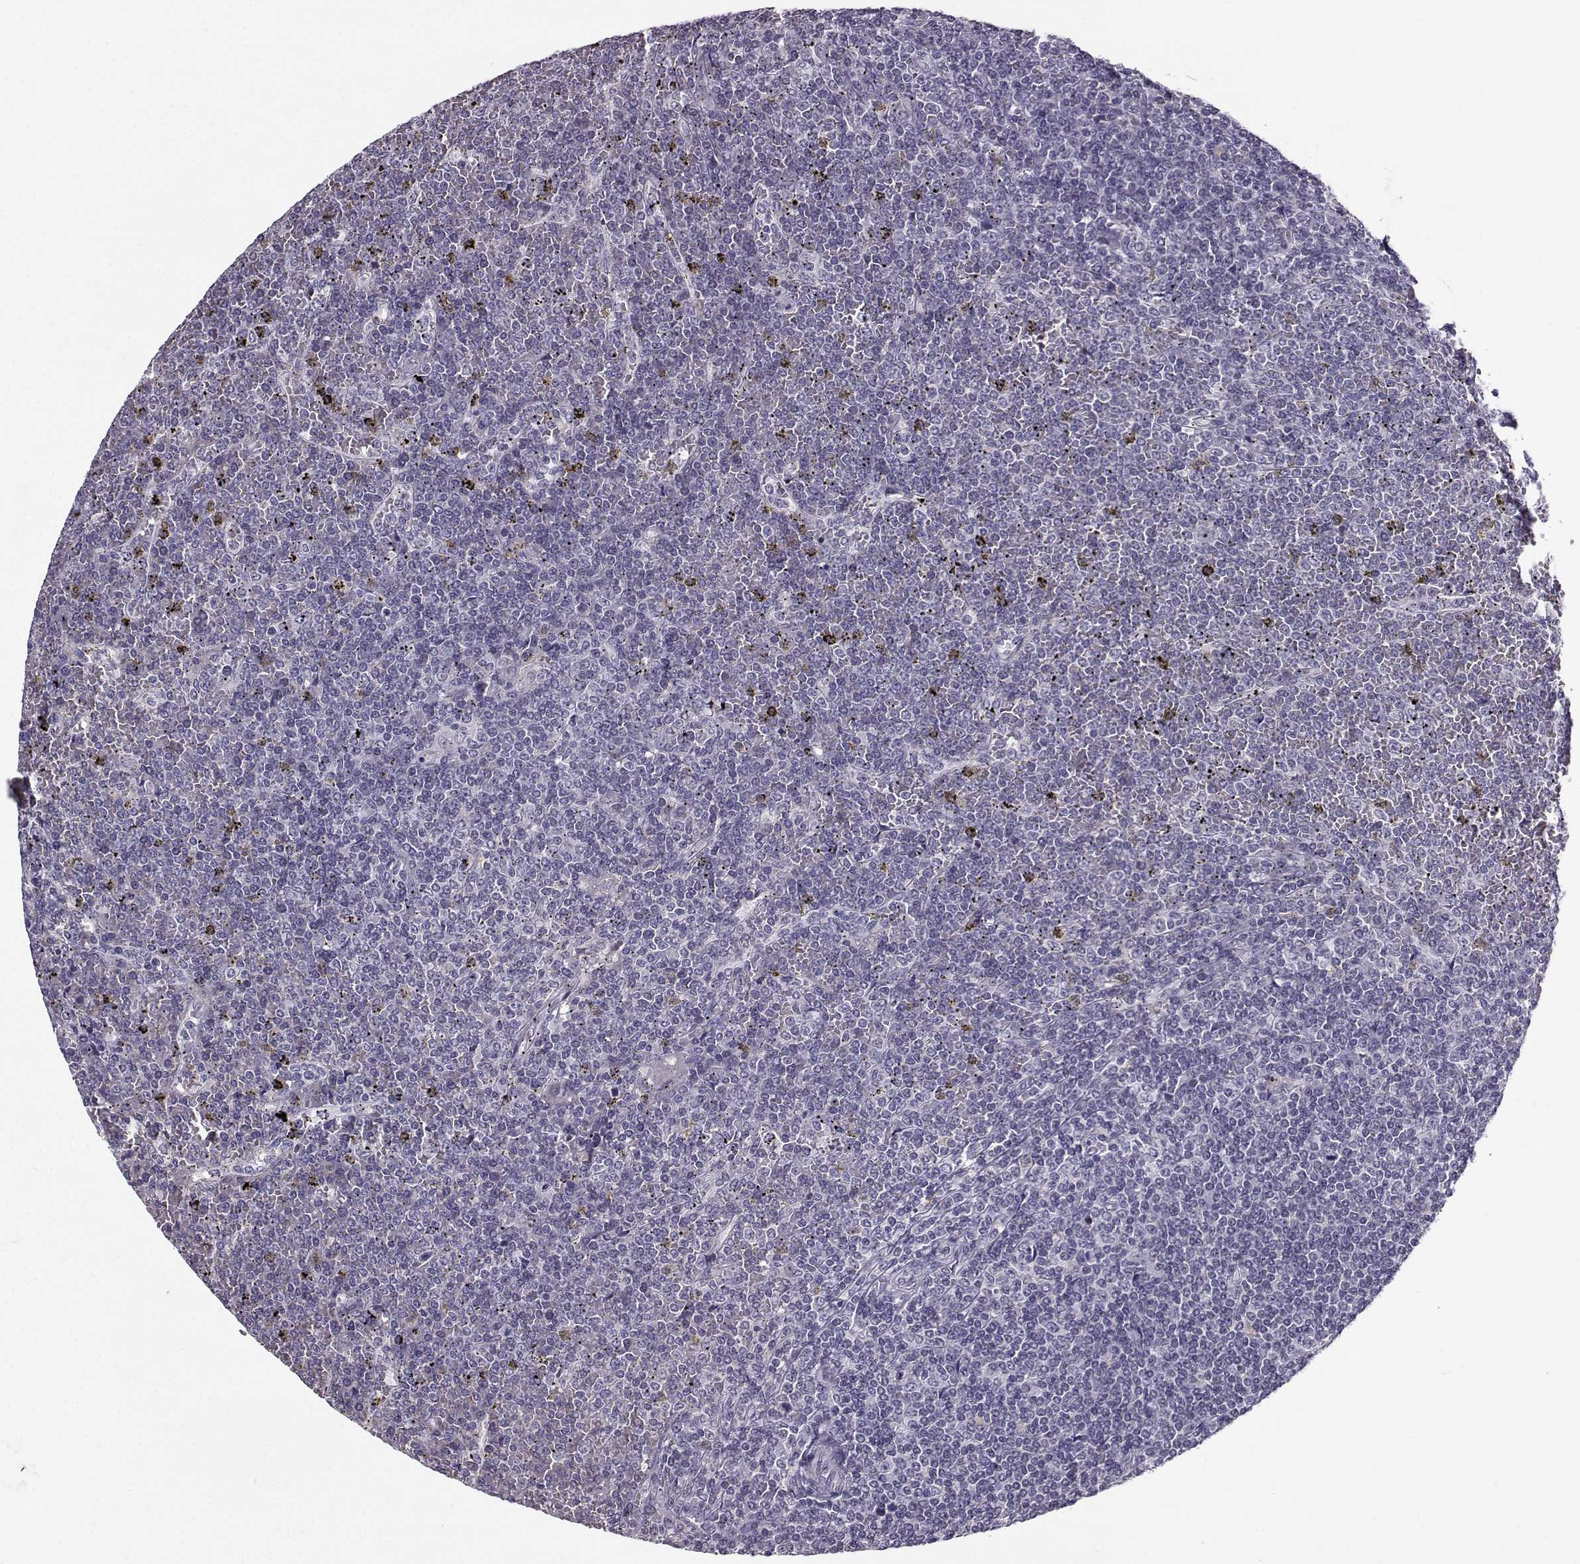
{"staining": {"intensity": "negative", "quantity": "none", "location": "none"}, "tissue": "lymphoma", "cell_type": "Tumor cells", "image_type": "cancer", "snomed": [{"axis": "morphology", "description": "Malignant lymphoma, non-Hodgkin's type, Low grade"}, {"axis": "topography", "description": "Spleen"}], "caption": "There is no significant expression in tumor cells of malignant lymphoma, non-Hodgkin's type (low-grade).", "gene": "TSPYL5", "patient": {"sex": "female", "age": 19}}